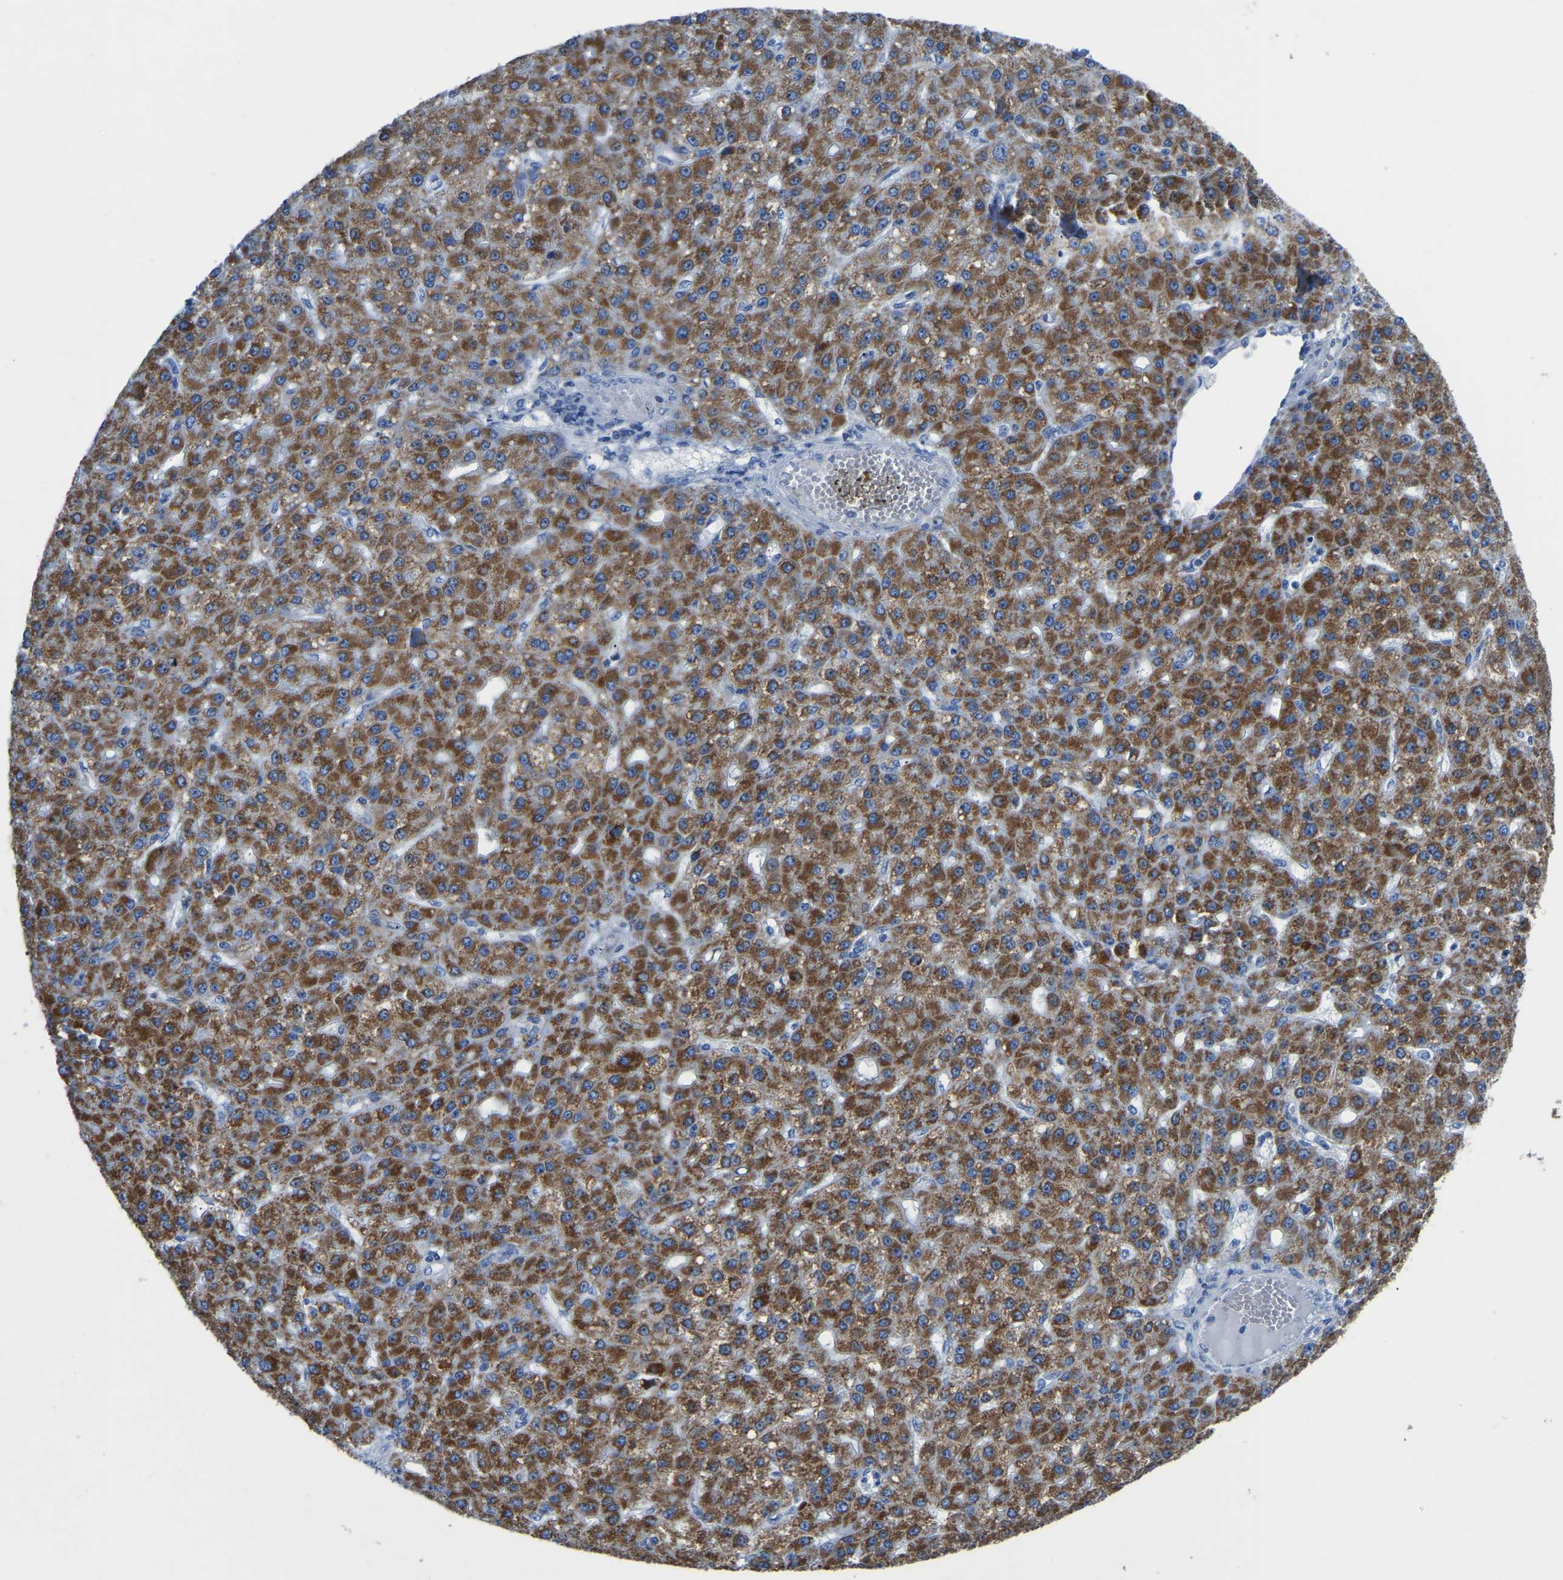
{"staining": {"intensity": "strong", "quantity": ">75%", "location": "cytoplasmic/membranous"}, "tissue": "liver cancer", "cell_type": "Tumor cells", "image_type": "cancer", "snomed": [{"axis": "morphology", "description": "Carcinoma, Hepatocellular, NOS"}, {"axis": "topography", "description": "Liver"}], "caption": "Immunohistochemistry staining of liver hepatocellular carcinoma, which exhibits high levels of strong cytoplasmic/membranous staining in about >75% of tumor cells indicating strong cytoplasmic/membranous protein staining. The staining was performed using DAB (brown) for protein detection and nuclei were counterstained in hematoxylin (blue).", "gene": "ETFA", "patient": {"sex": "male", "age": 67}}